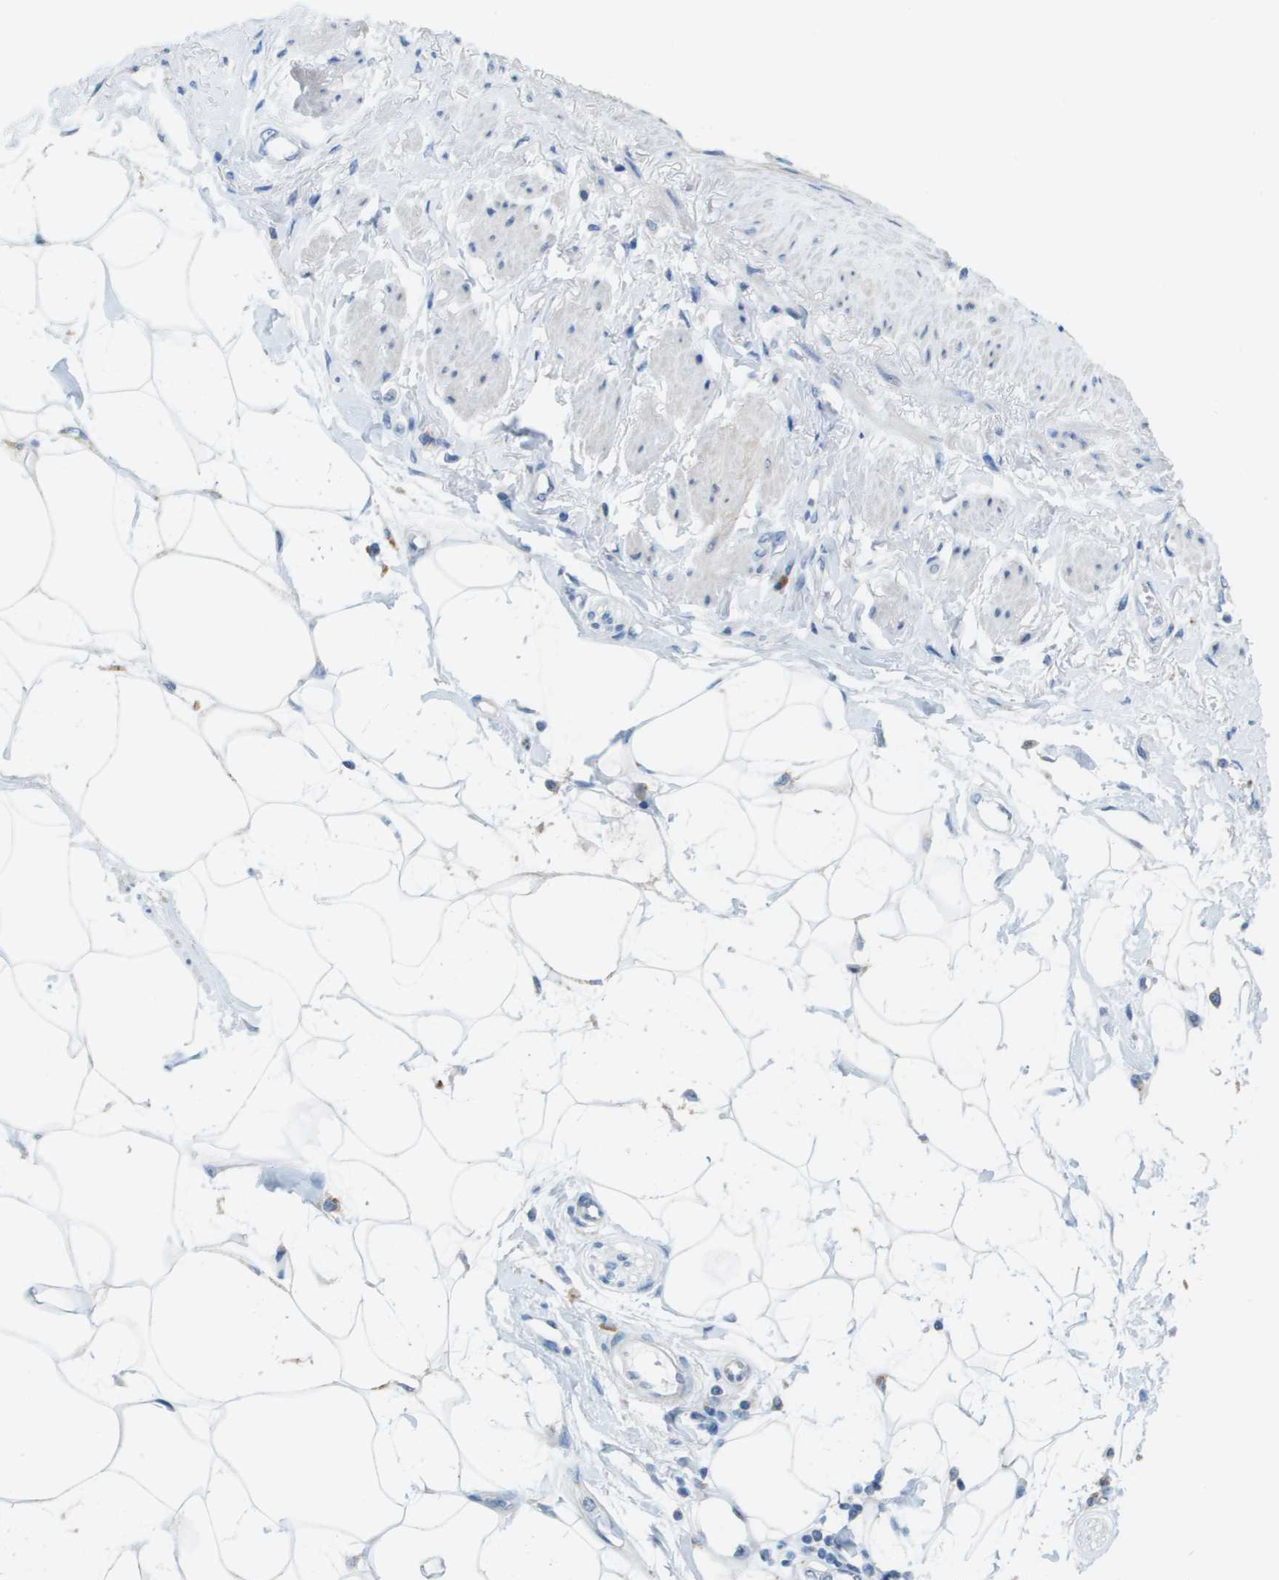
{"staining": {"intensity": "negative", "quantity": "none", "location": "none"}, "tissue": "adipose tissue", "cell_type": "Adipocytes", "image_type": "normal", "snomed": [{"axis": "morphology", "description": "Normal tissue, NOS"}, {"axis": "morphology", "description": "Adenocarcinoma, NOS"}, {"axis": "topography", "description": "Duodenum"}, {"axis": "topography", "description": "Peripheral nerve tissue"}], "caption": "The IHC micrograph has no significant positivity in adipocytes of adipose tissue. The staining is performed using DAB (3,3'-diaminobenzidine) brown chromogen with nuclei counter-stained in using hematoxylin.", "gene": "SDC1", "patient": {"sex": "female", "age": 60}}